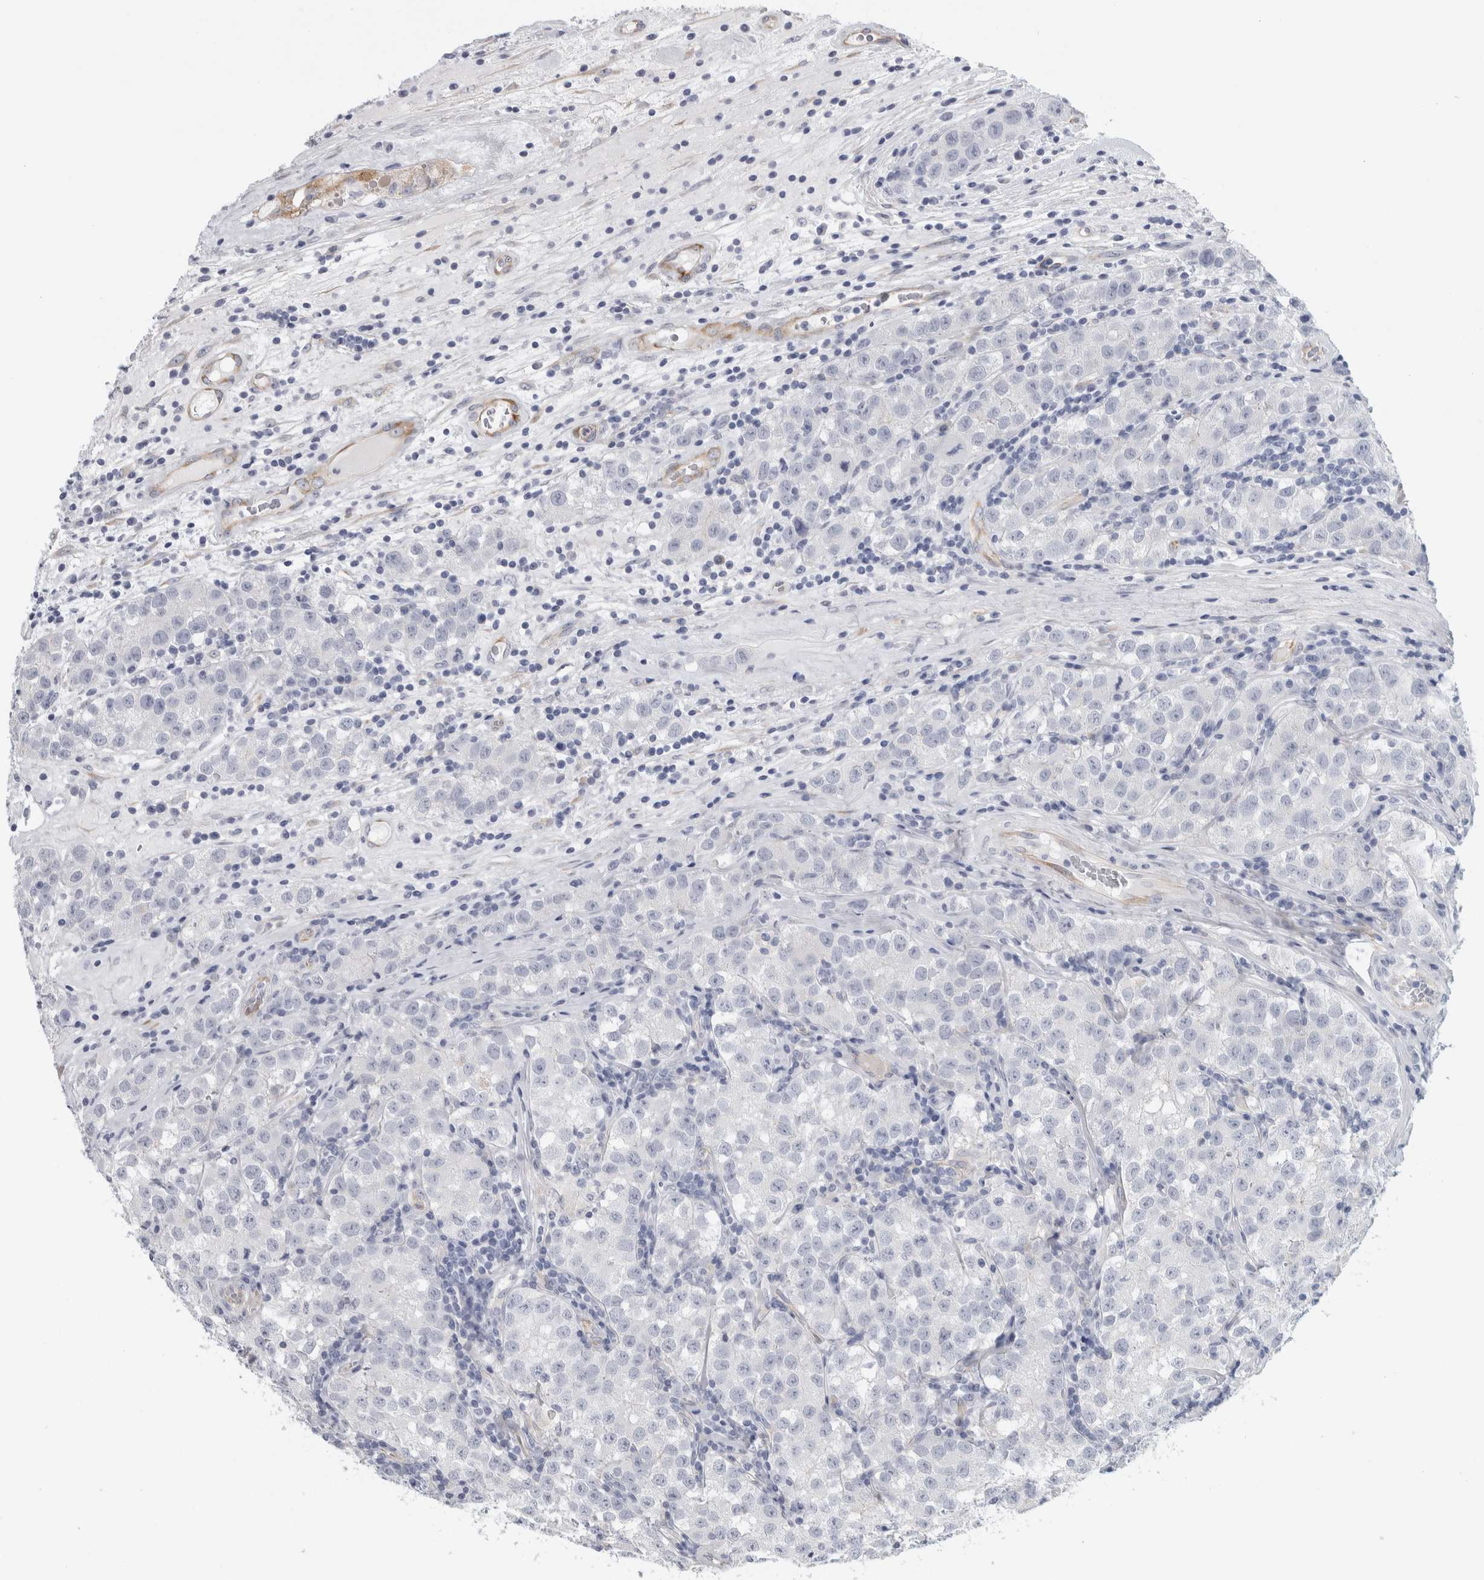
{"staining": {"intensity": "negative", "quantity": "none", "location": "none"}, "tissue": "testis cancer", "cell_type": "Tumor cells", "image_type": "cancer", "snomed": [{"axis": "morphology", "description": "Seminoma, NOS"}, {"axis": "morphology", "description": "Carcinoma, Embryonal, NOS"}, {"axis": "topography", "description": "Testis"}], "caption": "High magnification brightfield microscopy of testis embryonal carcinoma stained with DAB (brown) and counterstained with hematoxylin (blue): tumor cells show no significant positivity.", "gene": "B3GNT3", "patient": {"sex": "male", "age": 43}}